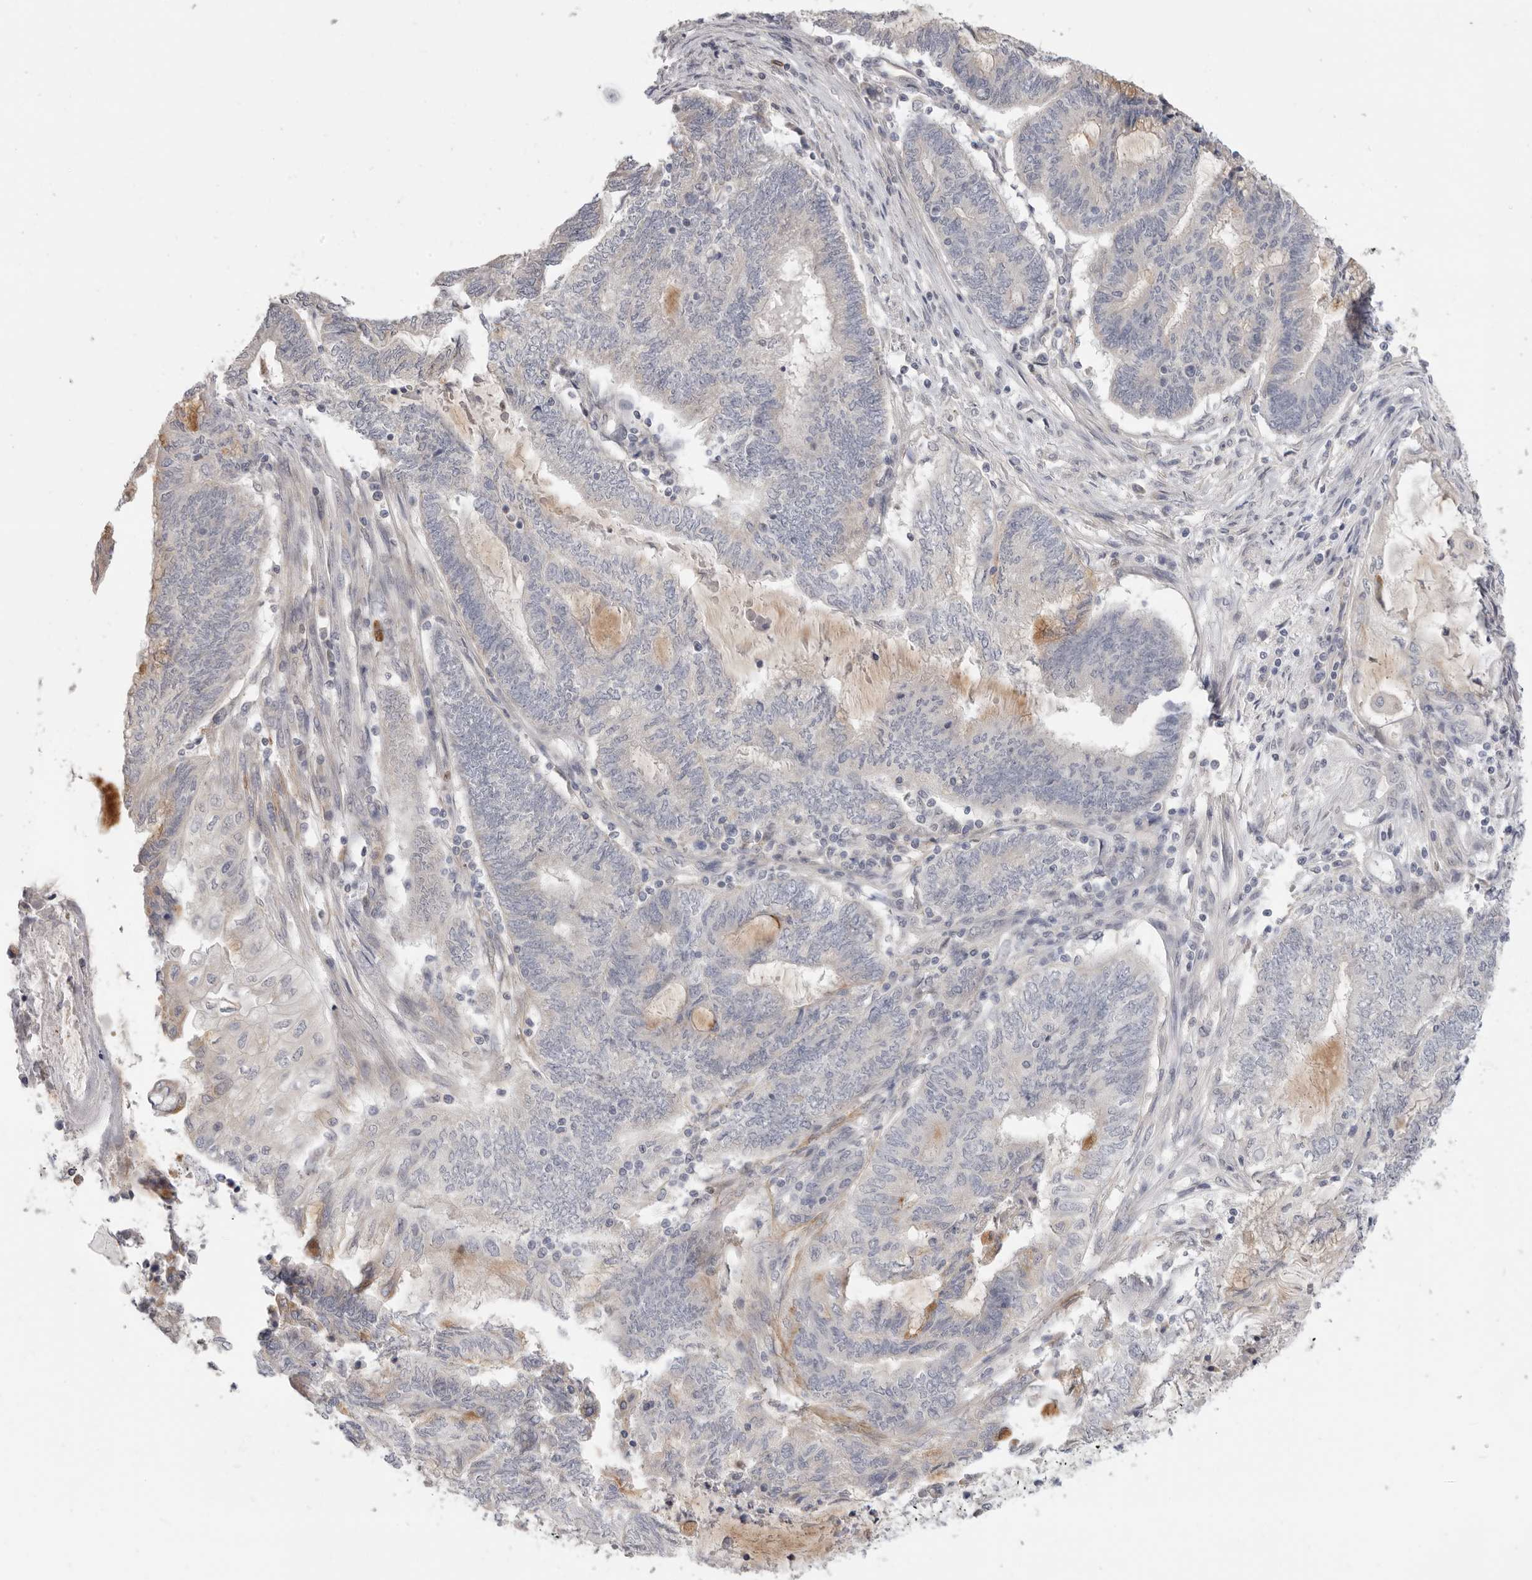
{"staining": {"intensity": "negative", "quantity": "none", "location": "none"}, "tissue": "endometrial cancer", "cell_type": "Tumor cells", "image_type": "cancer", "snomed": [{"axis": "morphology", "description": "Adenocarcinoma, NOS"}, {"axis": "topography", "description": "Uterus"}, {"axis": "topography", "description": "Endometrium"}], "caption": "Tumor cells show no significant protein expression in endometrial cancer.", "gene": "XIRP1", "patient": {"sex": "female", "age": 70}}